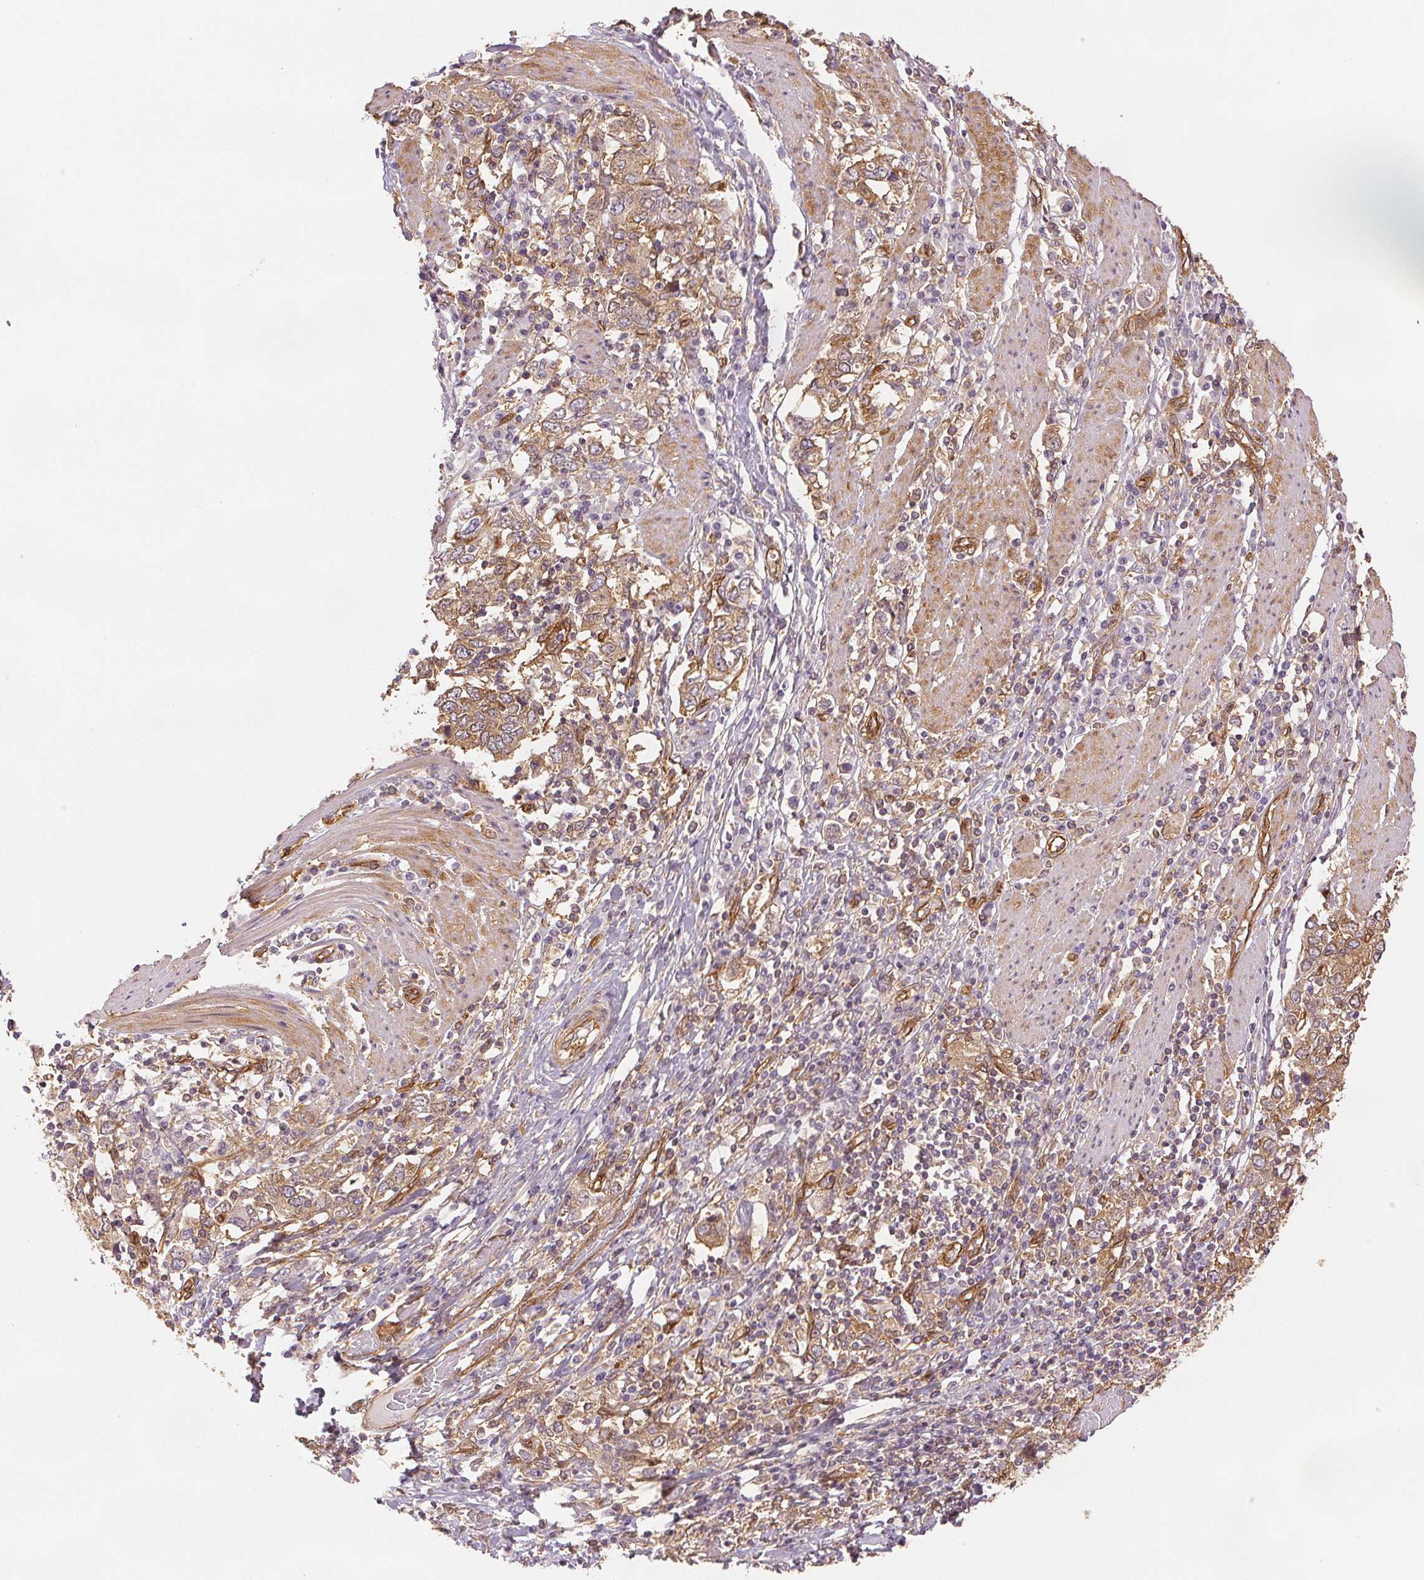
{"staining": {"intensity": "weak", "quantity": ">75%", "location": "cytoplasmic/membranous"}, "tissue": "stomach cancer", "cell_type": "Tumor cells", "image_type": "cancer", "snomed": [{"axis": "morphology", "description": "Adenocarcinoma, NOS"}, {"axis": "topography", "description": "Stomach, upper"}, {"axis": "topography", "description": "Stomach"}], "caption": "Immunohistochemical staining of human adenocarcinoma (stomach) shows low levels of weak cytoplasmic/membranous positivity in approximately >75% of tumor cells.", "gene": "DIAPH2", "patient": {"sex": "male", "age": 62}}